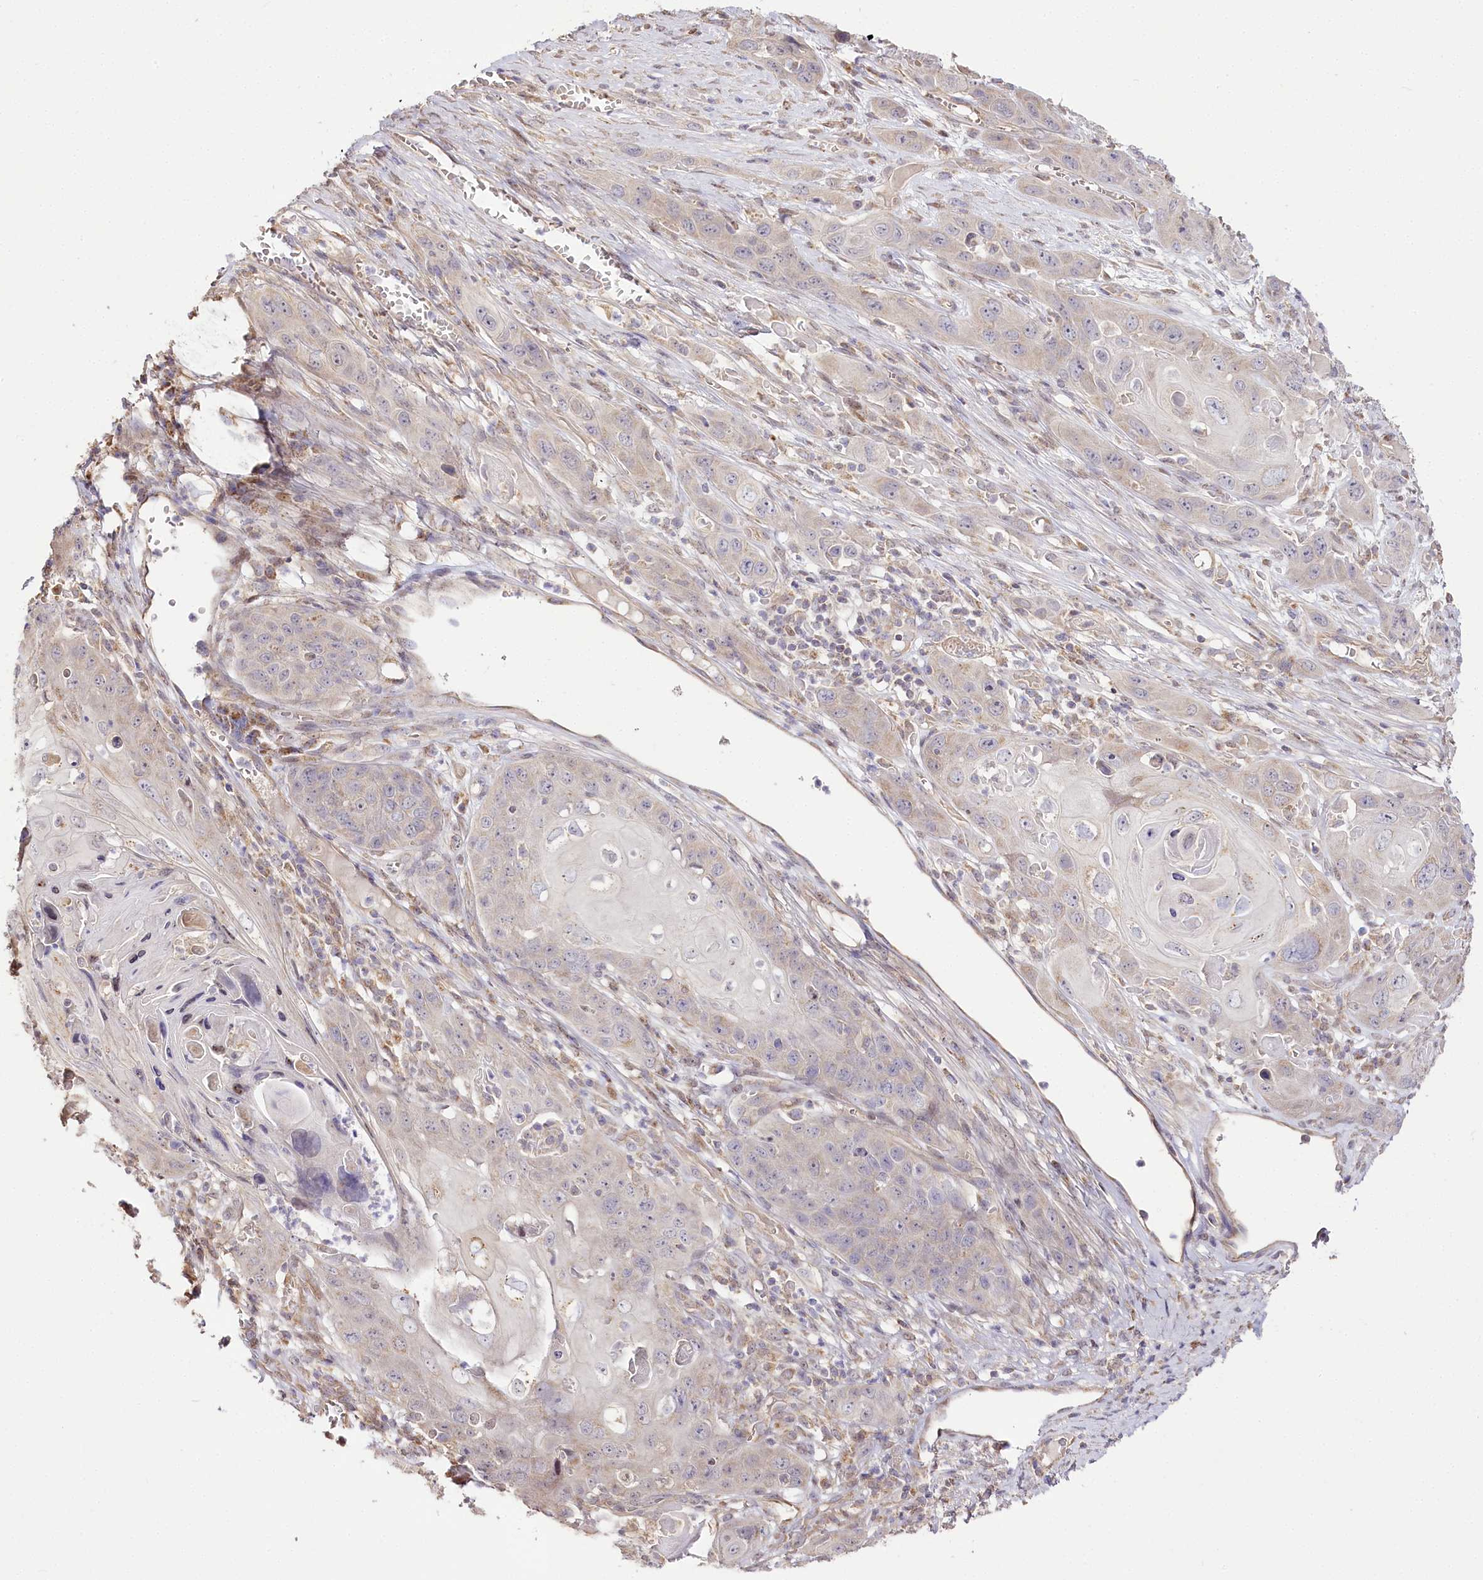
{"staining": {"intensity": "negative", "quantity": "none", "location": "none"}, "tissue": "skin cancer", "cell_type": "Tumor cells", "image_type": "cancer", "snomed": [{"axis": "morphology", "description": "Squamous cell carcinoma, NOS"}, {"axis": "topography", "description": "Skin"}], "caption": "This photomicrograph is of skin cancer (squamous cell carcinoma) stained with immunohistochemistry to label a protein in brown with the nuclei are counter-stained blue. There is no staining in tumor cells.", "gene": "ZNF226", "patient": {"sex": "male", "age": 55}}